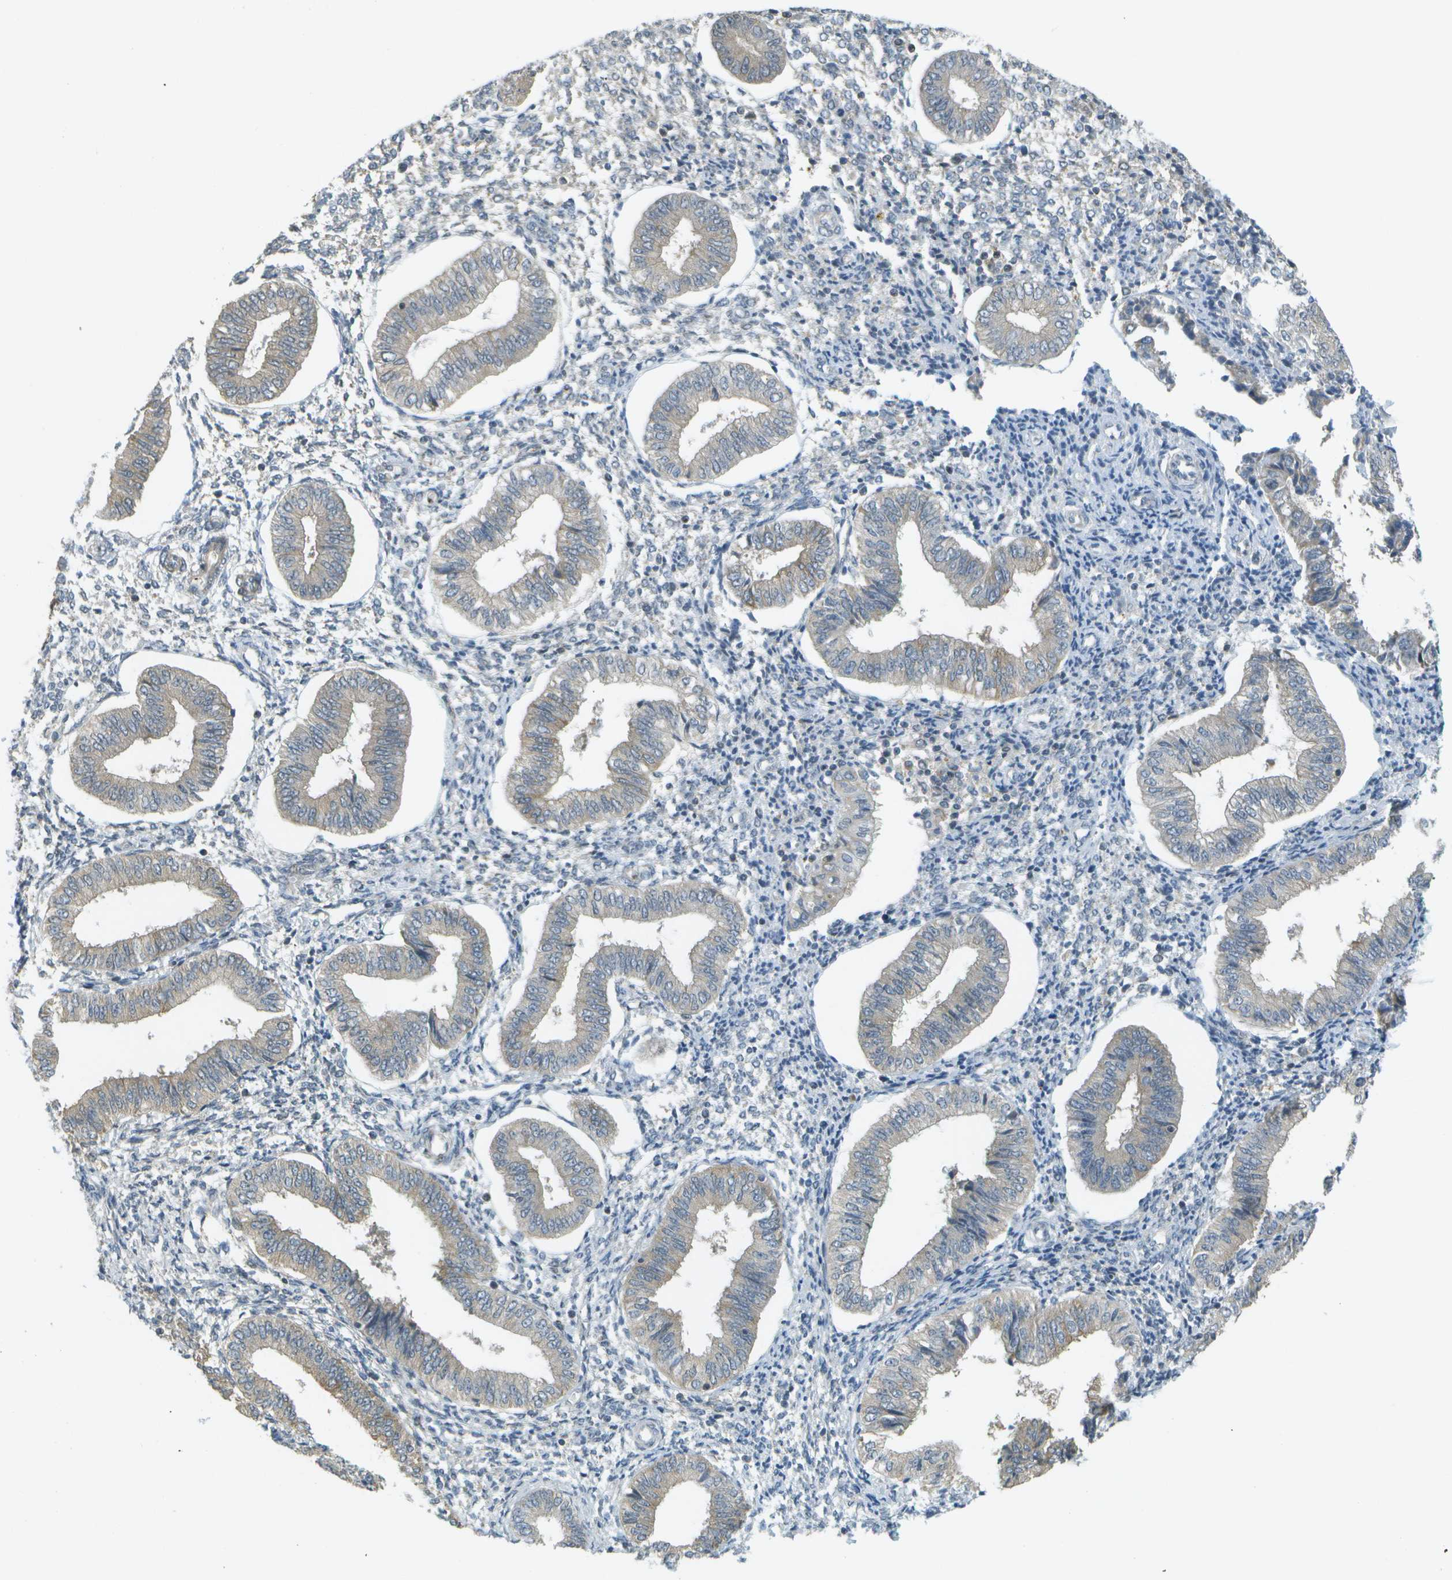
{"staining": {"intensity": "negative", "quantity": "none", "location": "none"}, "tissue": "endometrium", "cell_type": "Cells in endometrial stroma", "image_type": "normal", "snomed": [{"axis": "morphology", "description": "Normal tissue, NOS"}, {"axis": "topography", "description": "Endometrium"}], "caption": "Immunohistochemical staining of normal human endometrium shows no significant positivity in cells in endometrial stroma. Nuclei are stained in blue.", "gene": "WNK2", "patient": {"sex": "female", "age": 50}}